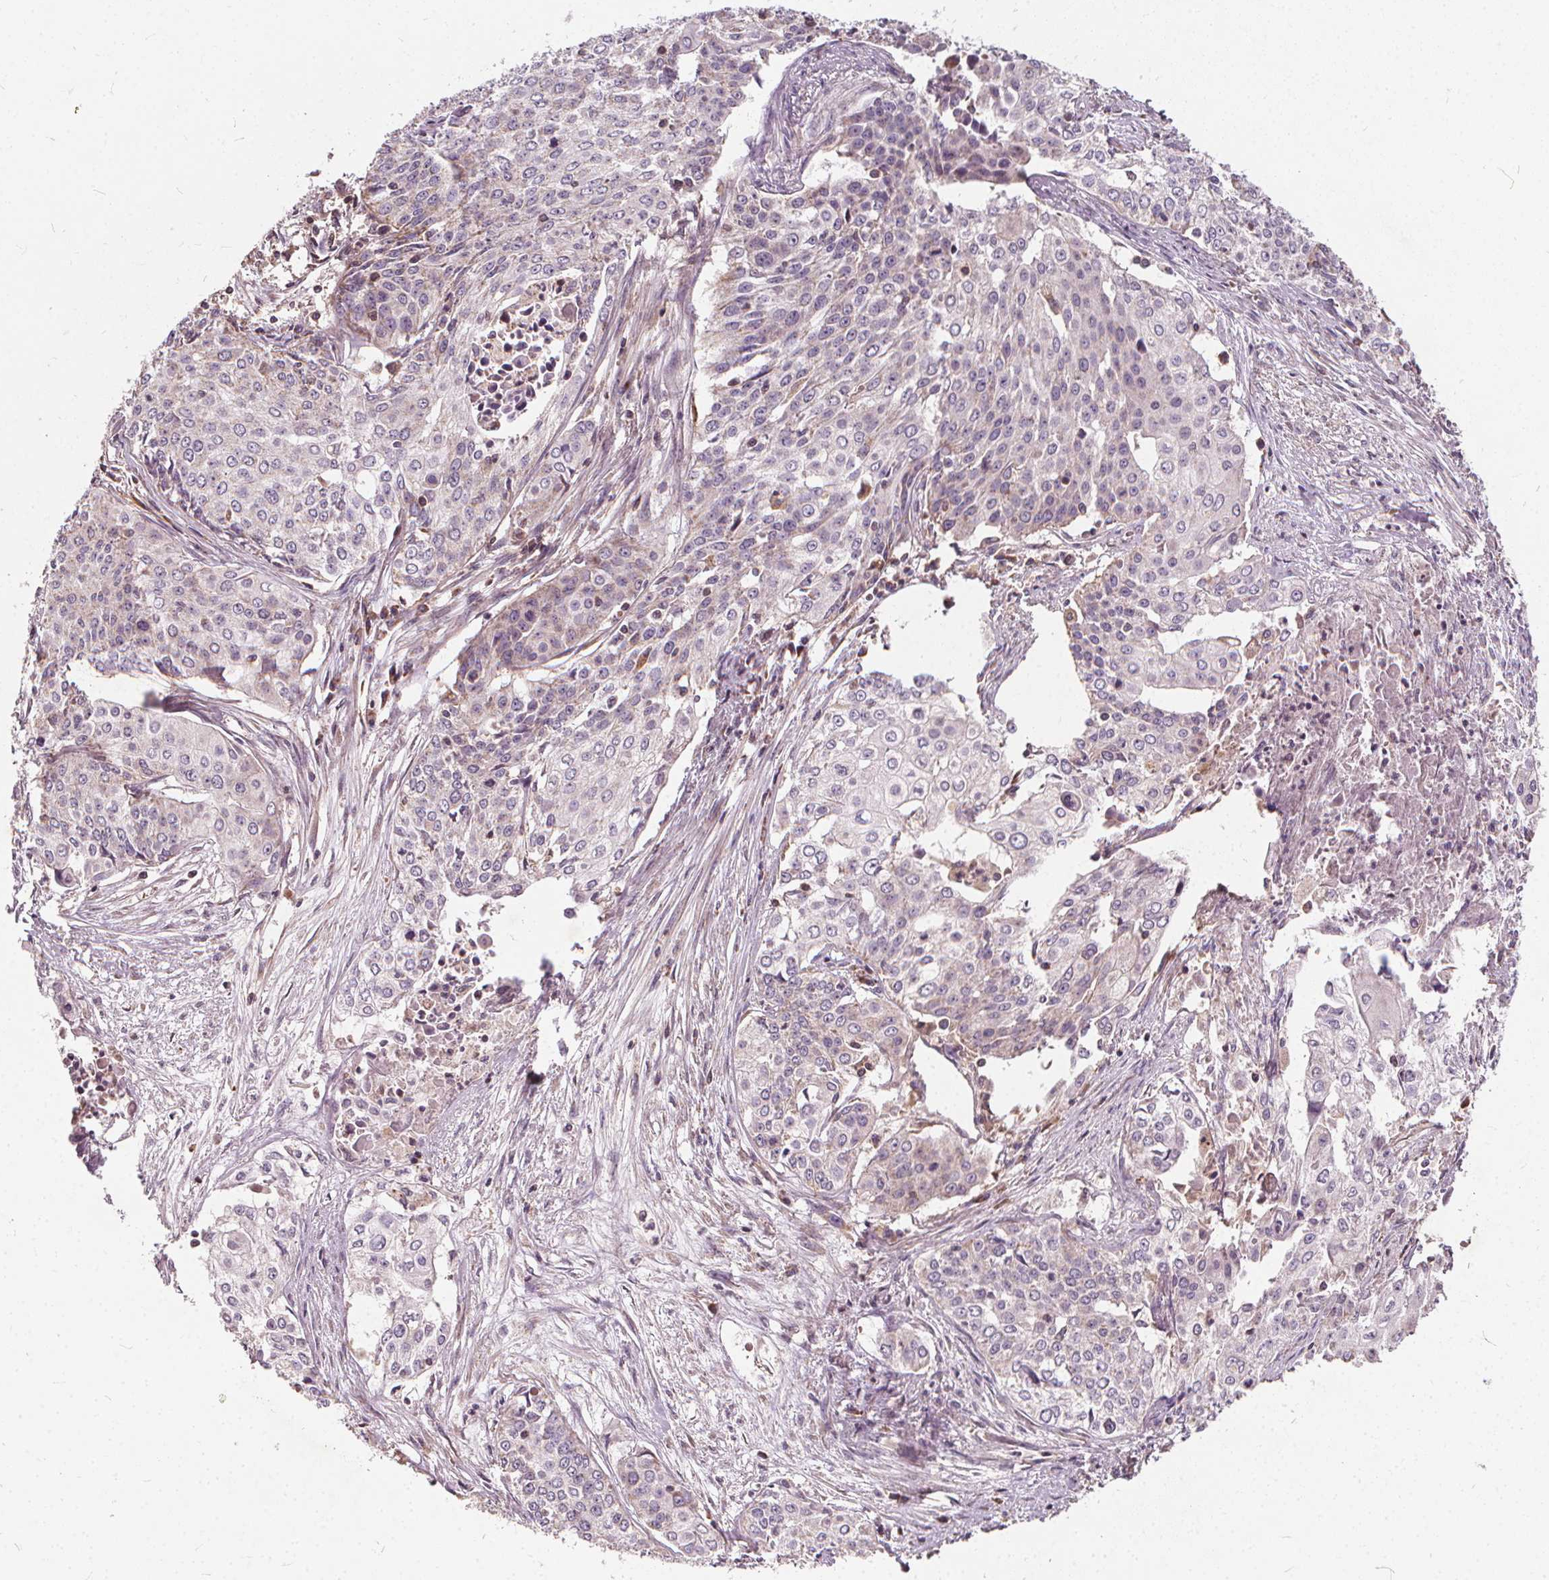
{"staining": {"intensity": "negative", "quantity": "none", "location": "none"}, "tissue": "cervical cancer", "cell_type": "Tumor cells", "image_type": "cancer", "snomed": [{"axis": "morphology", "description": "Squamous cell carcinoma, NOS"}, {"axis": "topography", "description": "Cervix"}], "caption": "Immunohistochemistry (IHC) image of neoplastic tissue: squamous cell carcinoma (cervical) stained with DAB exhibits no significant protein positivity in tumor cells.", "gene": "ORAI2", "patient": {"sex": "female", "age": 39}}